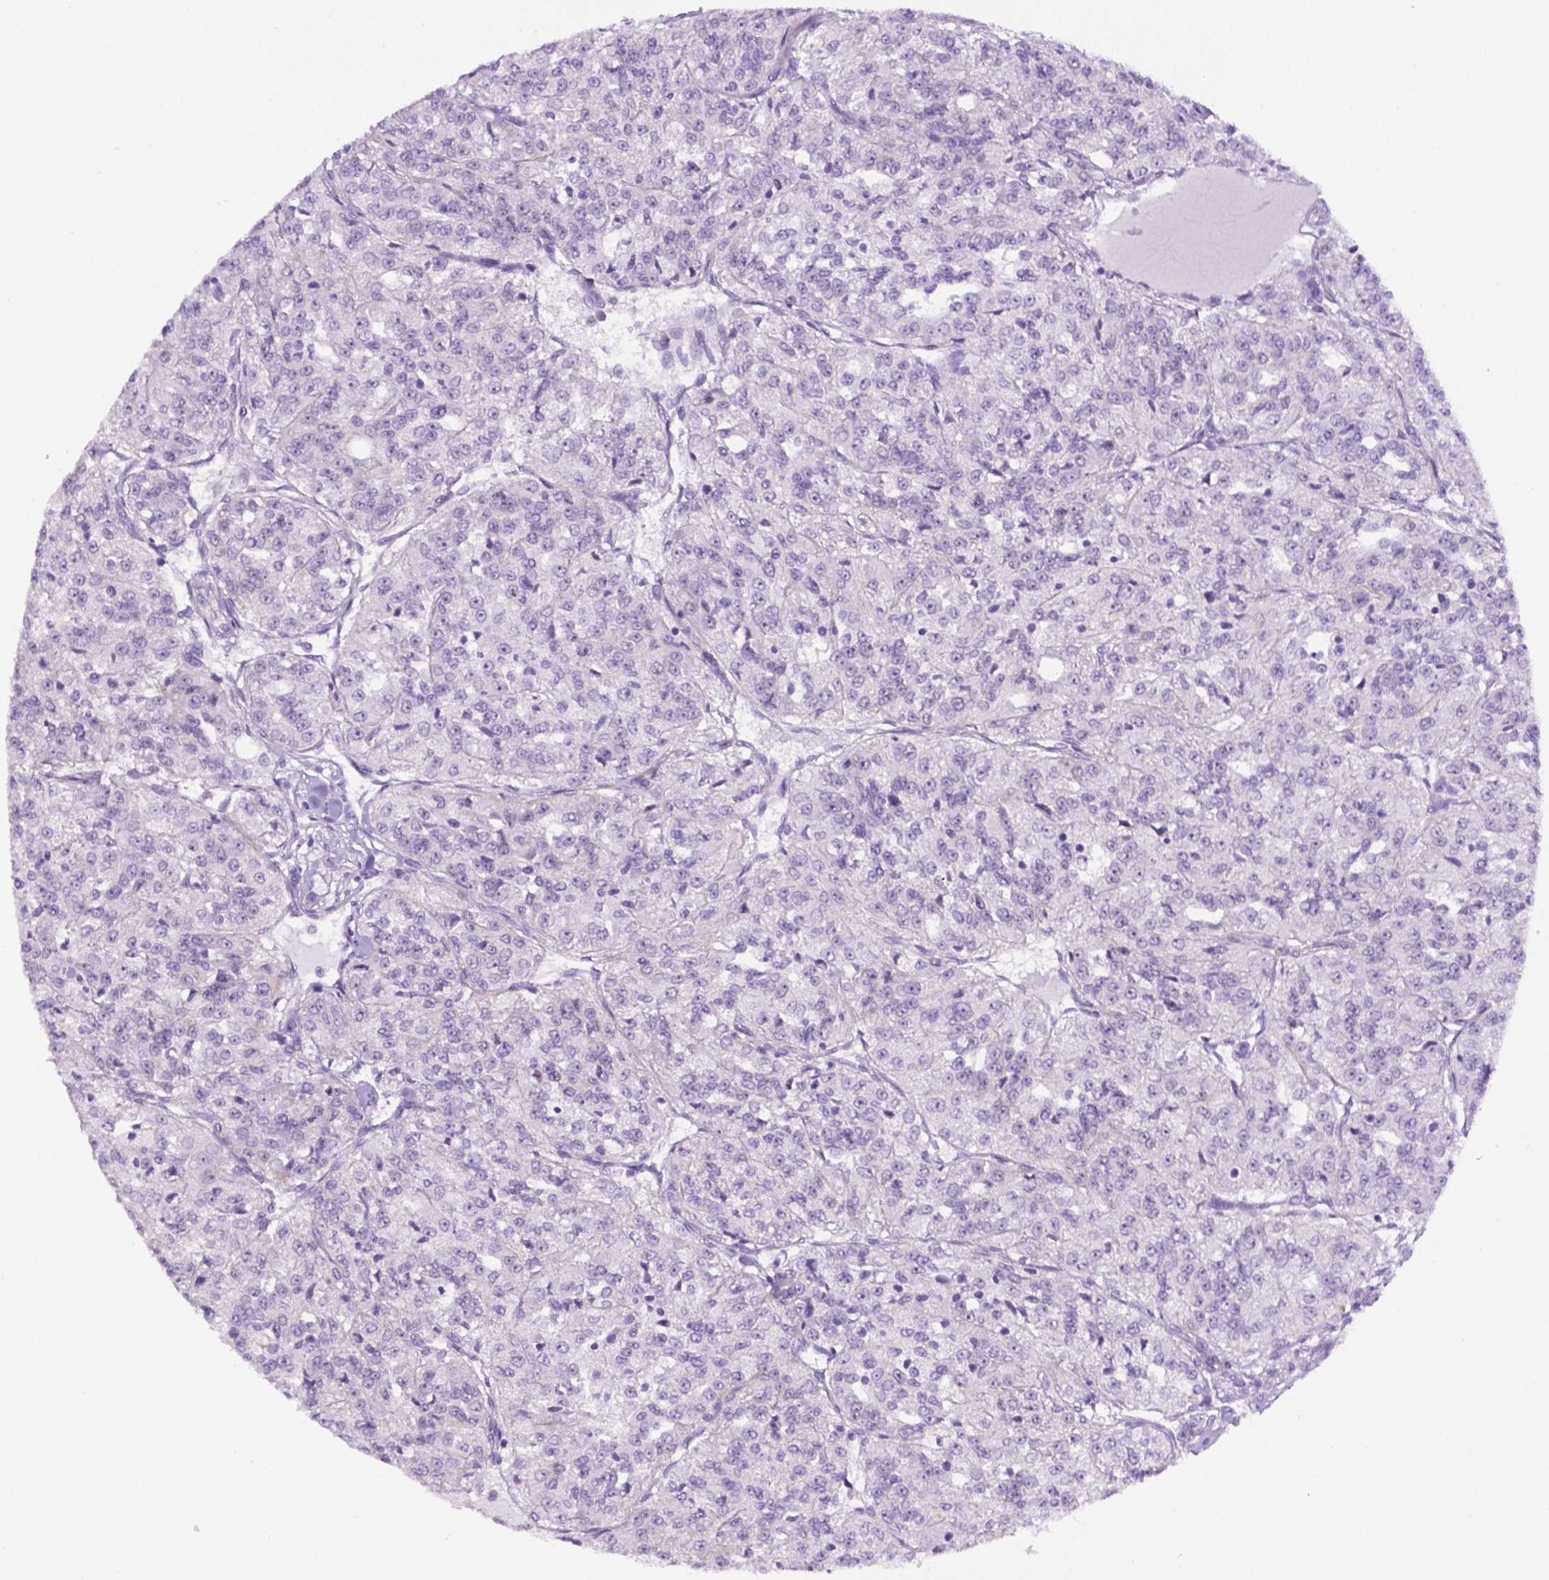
{"staining": {"intensity": "negative", "quantity": "none", "location": "none"}, "tissue": "renal cancer", "cell_type": "Tumor cells", "image_type": "cancer", "snomed": [{"axis": "morphology", "description": "Adenocarcinoma, NOS"}, {"axis": "topography", "description": "Kidney"}], "caption": "Micrograph shows no significant protein expression in tumor cells of renal cancer (adenocarcinoma).", "gene": "TACSTD2", "patient": {"sex": "female", "age": 63}}